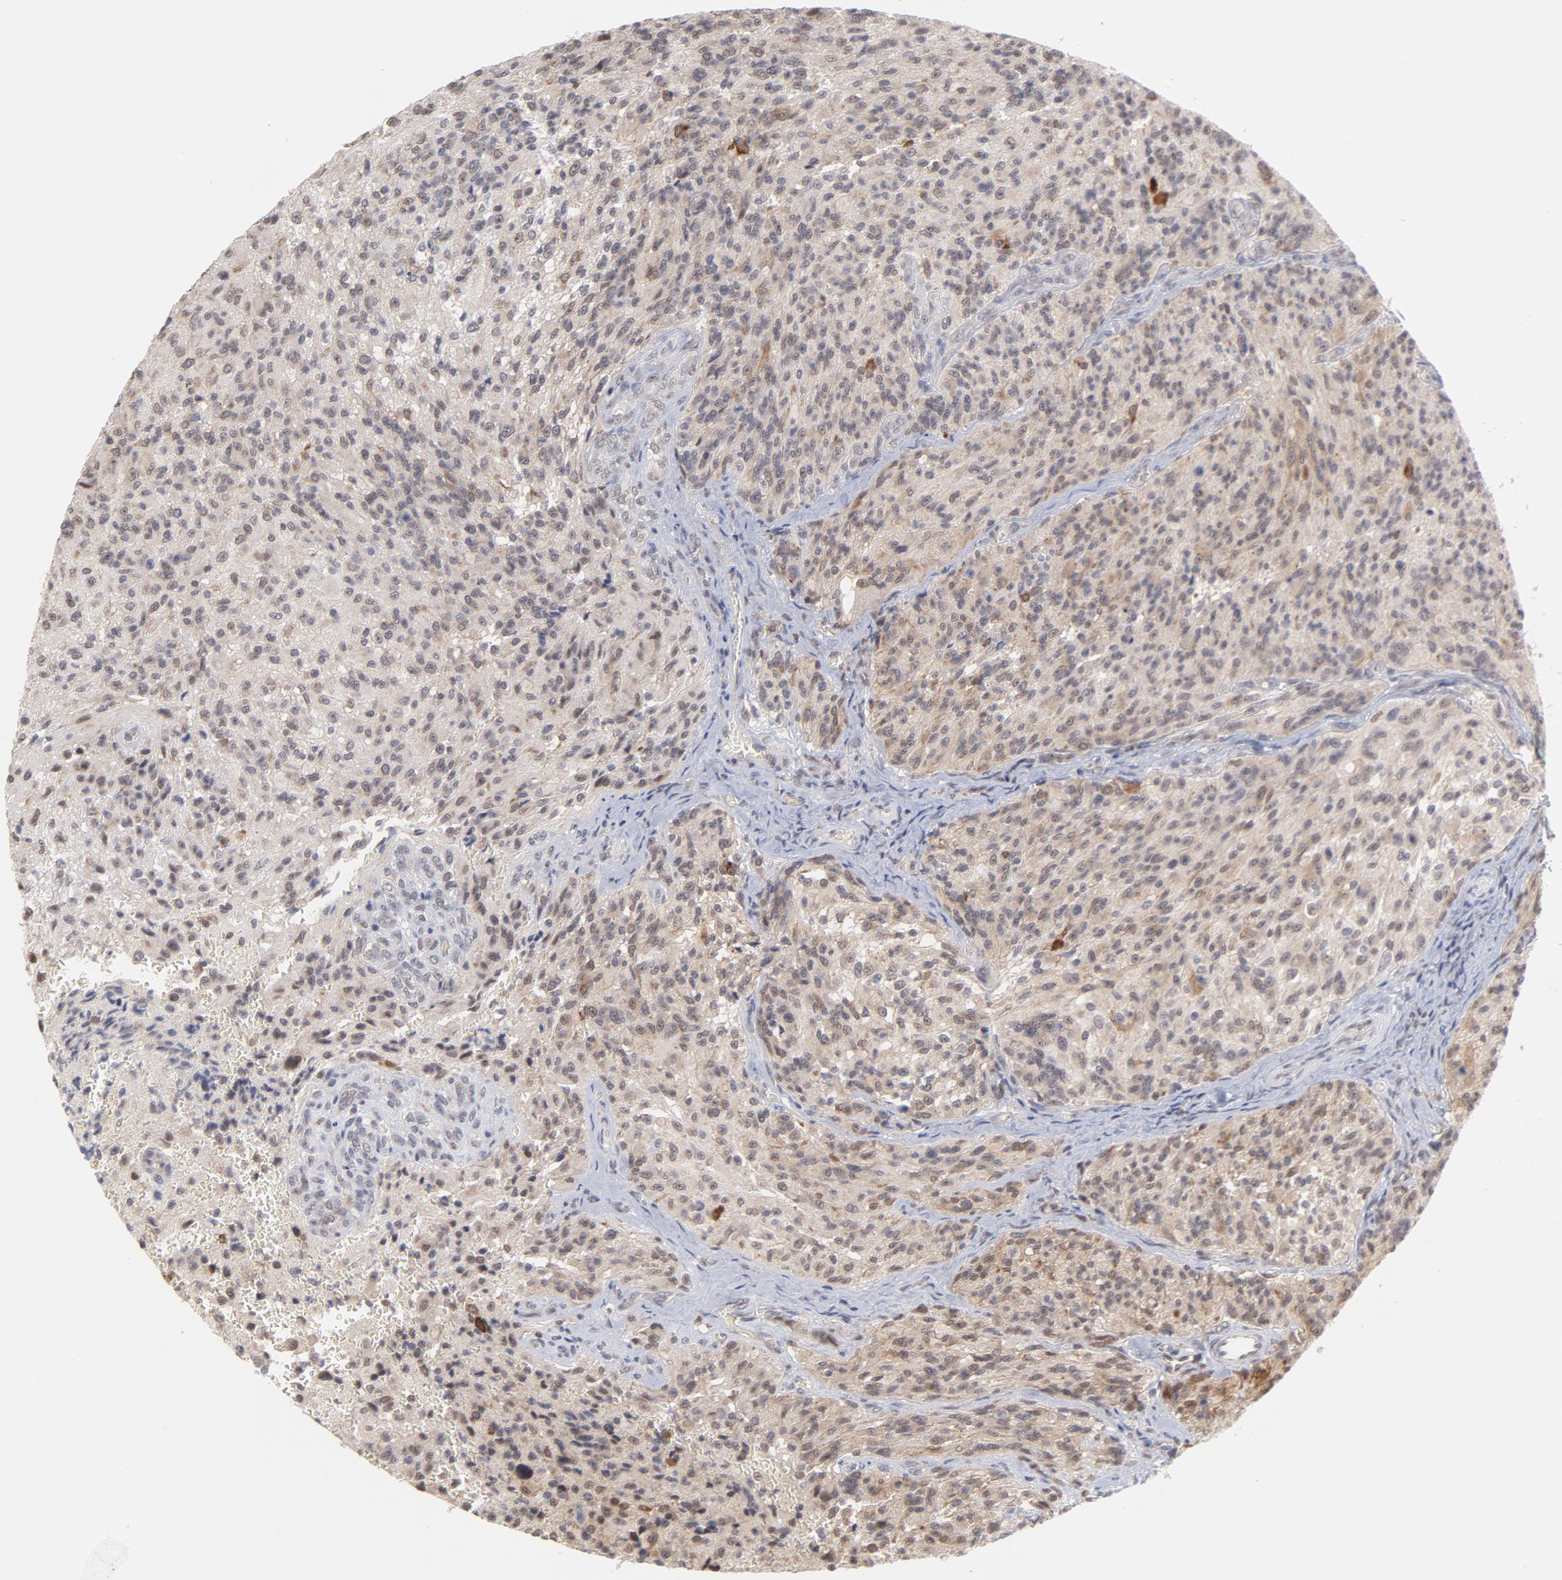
{"staining": {"intensity": "moderate", "quantity": "<25%", "location": "cytoplasmic/membranous"}, "tissue": "glioma", "cell_type": "Tumor cells", "image_type": "cancer", "snomed": [{"axis": "morphology", "description": "Normal tissue, NOS"}, {"axis": "morphology", "description": "Glioma, malignant, High grade"}, {"axis": "topography", "description": "Cerebral cortex"}], "caption": "IHC micrograph of neoplastic tissue: human malignant high-grade glioma stained using immunohistochemistry (IHC) demonstrates low levels of moderate protein expression localized specifically in the cytoplasmic/membranous of tumor cells, appearing as a cytoplasmic/membranous brown color.", "gene": "OAS1", "patient": {"sex": "male", "age": 56}}